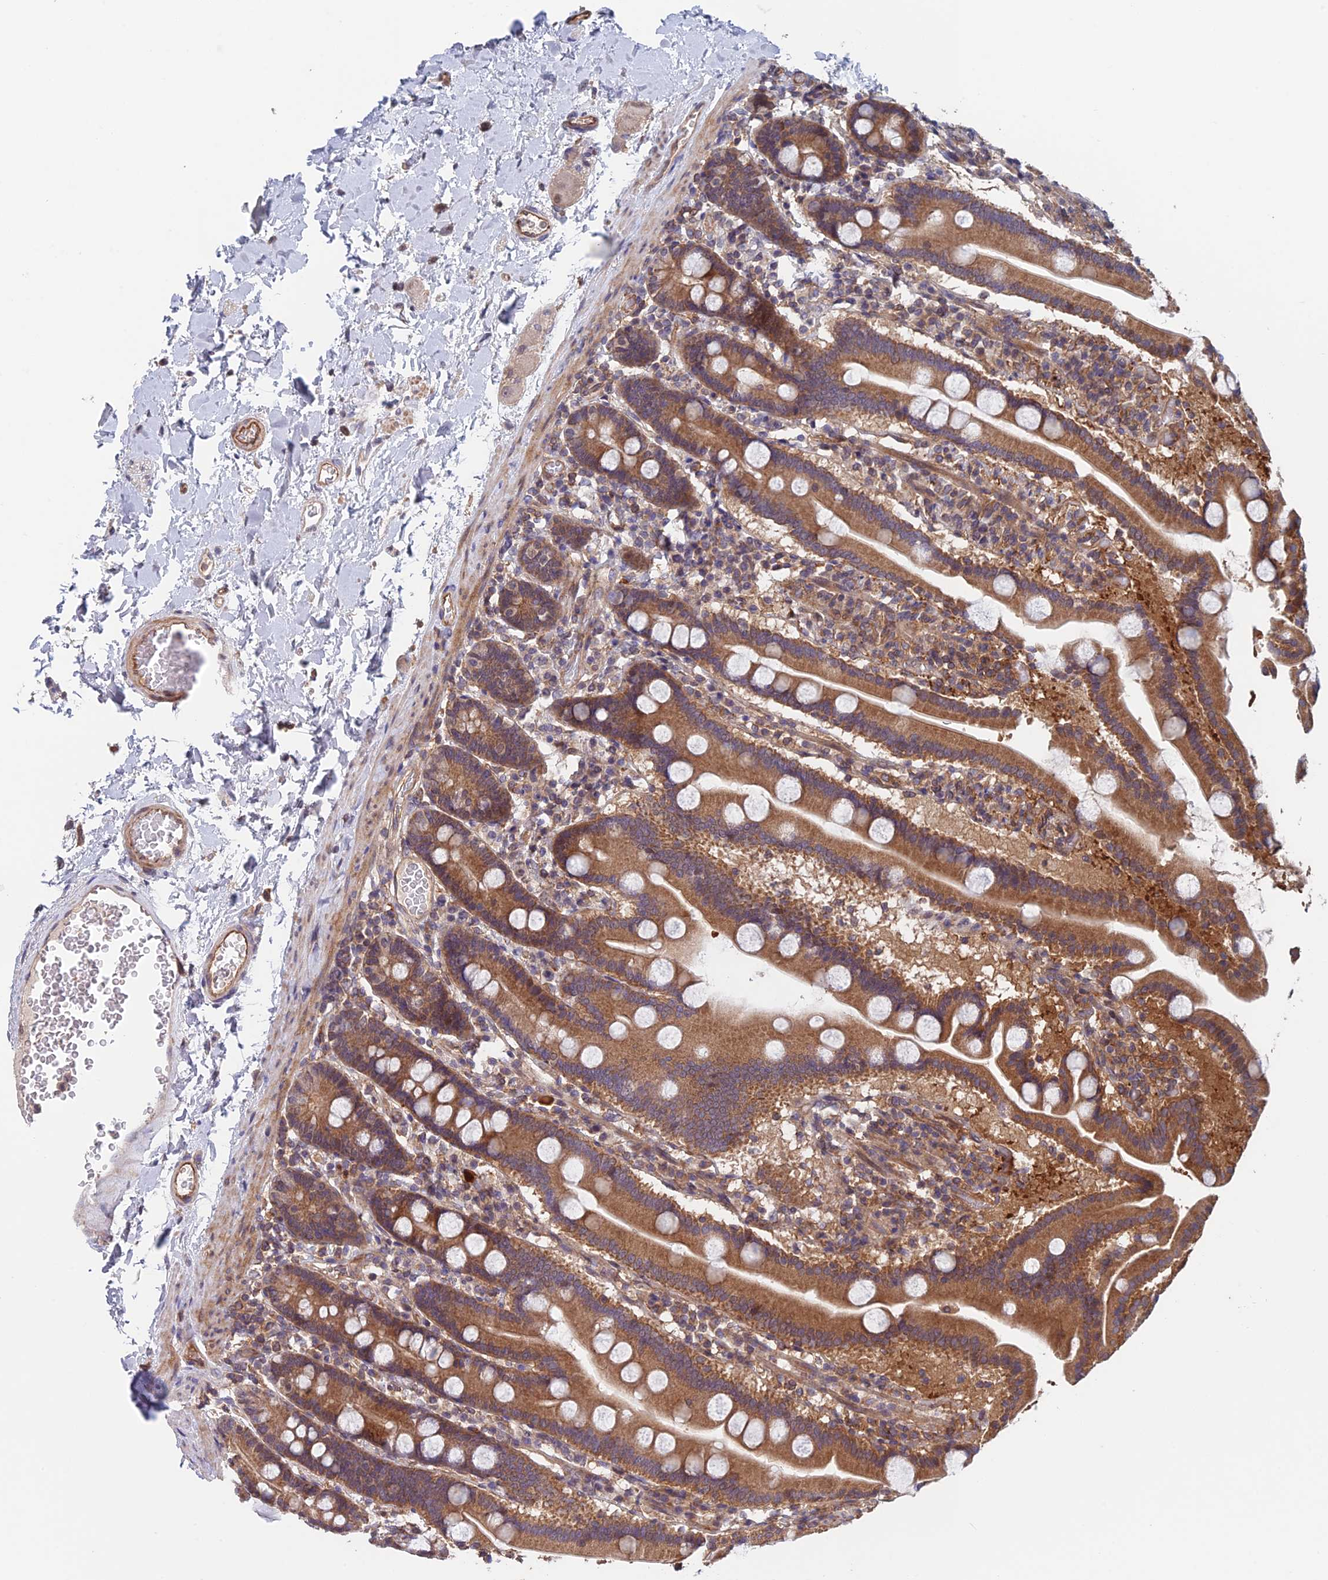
{"staining": {"intensity": "moderate", "quantity": ">75%", "location": "cytoplasmic/membranous"}, "tissue": "duodenum", "cell_type": "Glandular cells", "image_type": "normal", "snomed": [{"axis": "morphology", "description": "Normal tissue, NOS"}, {"axis": "topography", "description": "Duodenum"}], "caption": "This is a micrograph of immunohistochemistry (IHC) staining of normal duodenum, which shows moderate staining in the cytoplasmic/membranous of glandular cells.", "gene": "NUDT16L1", "patient": {"sex": "male", "age": 55}}